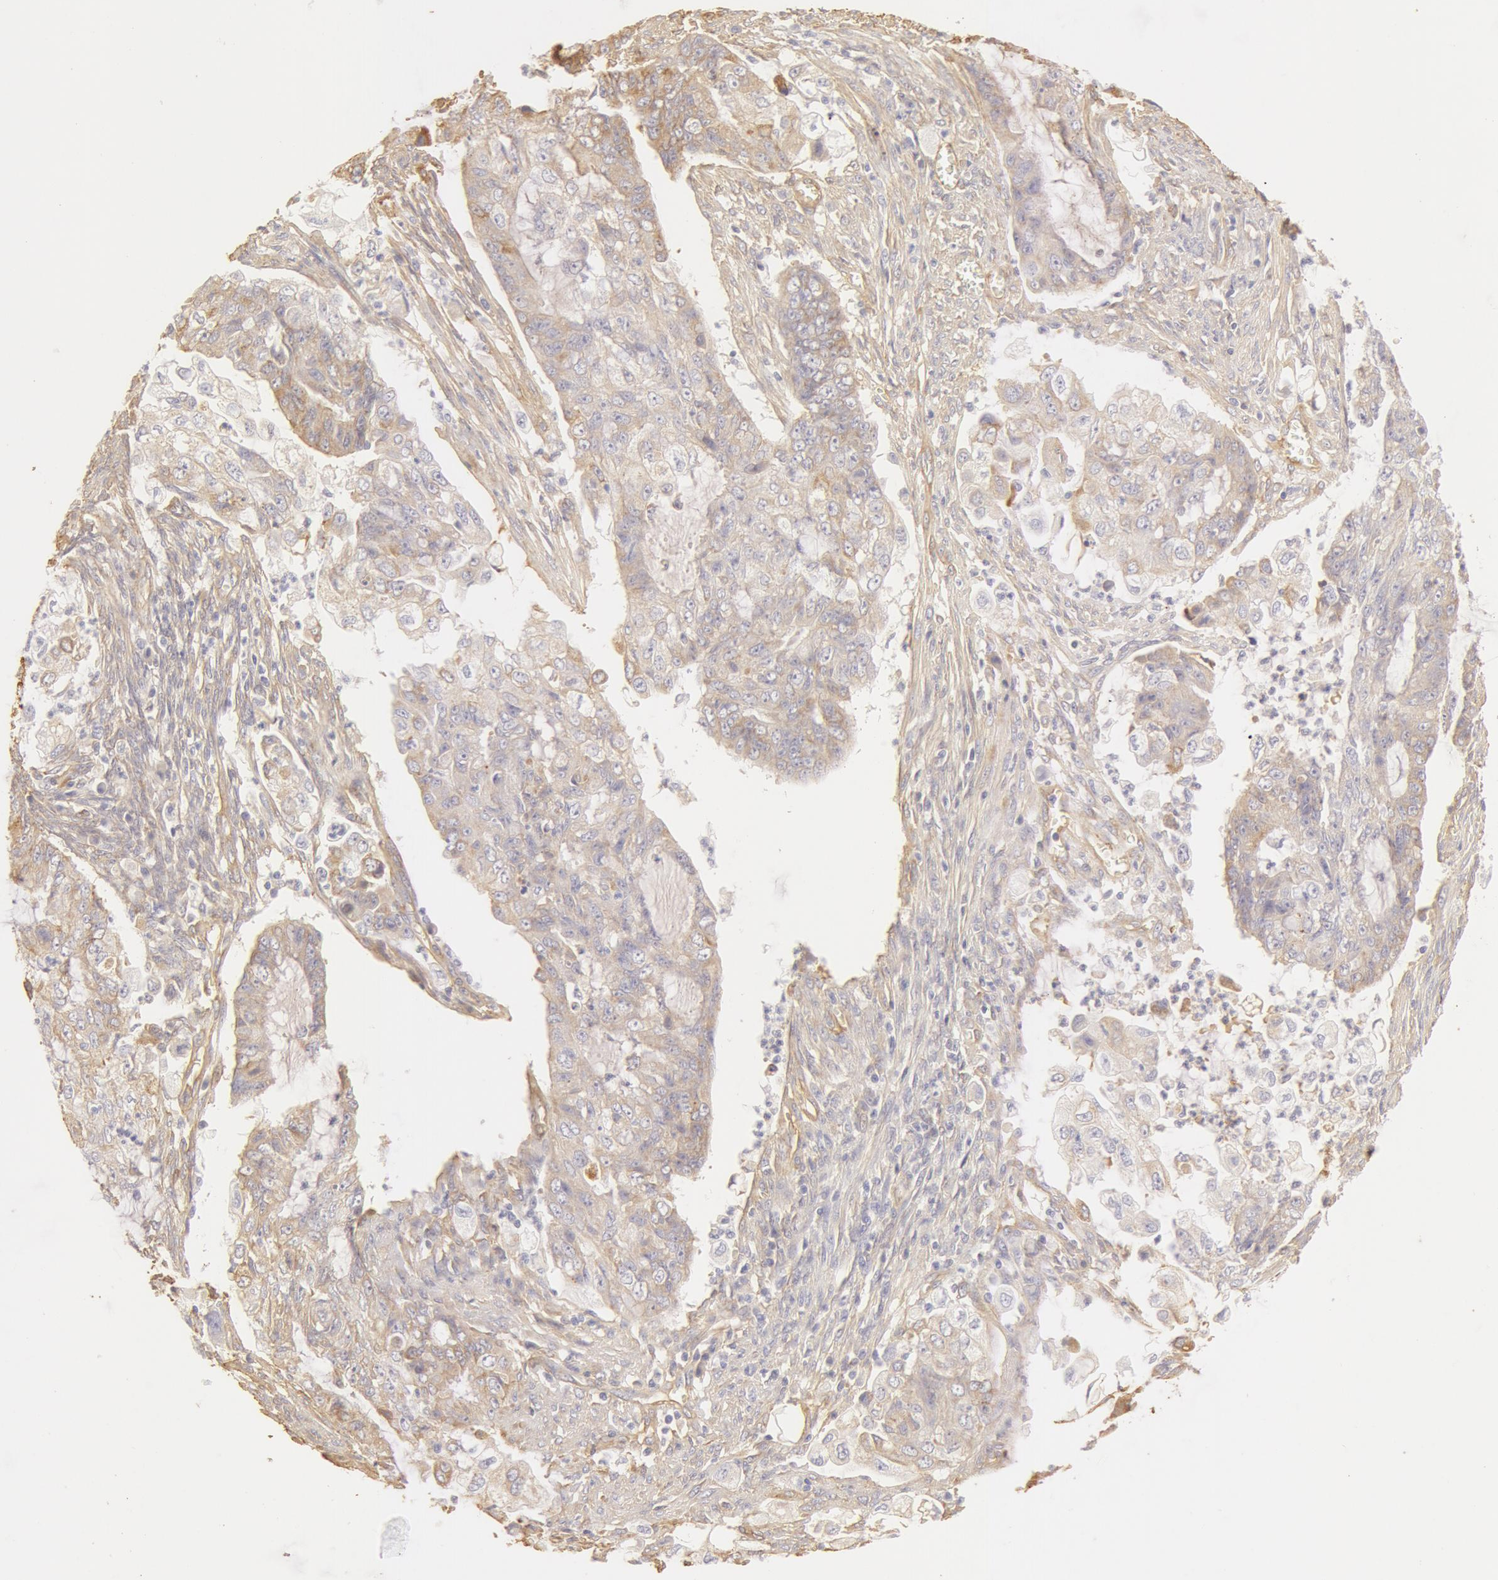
{"staining": {"intensity": "weak", "quantity": "25%-75%", "location": "cytoplasmic/membranous"}, "tissue": "endometrial cancer", "cell_type": "Tumor cells", "image_type": "cancer", "snomed": [{"axis": "morphology", "description": "Adenocarcinoma, NOS"}, {"axis": "topography", "description": "Endometrium"}], "caption": "Protein expression analysis of human endometrial adenocarcinoma reveals weak cytoplasmic/membranous staining in about 25%-75% of tumor cells. The staining is performed using DAB (3,3'-diaminobenzidine) brown chromogen to label protein expression. The nuclei are counter-stained blue using hematoxylin.", "gene": "COL4A1", "patient": {"sex": "female", "age": 75}}